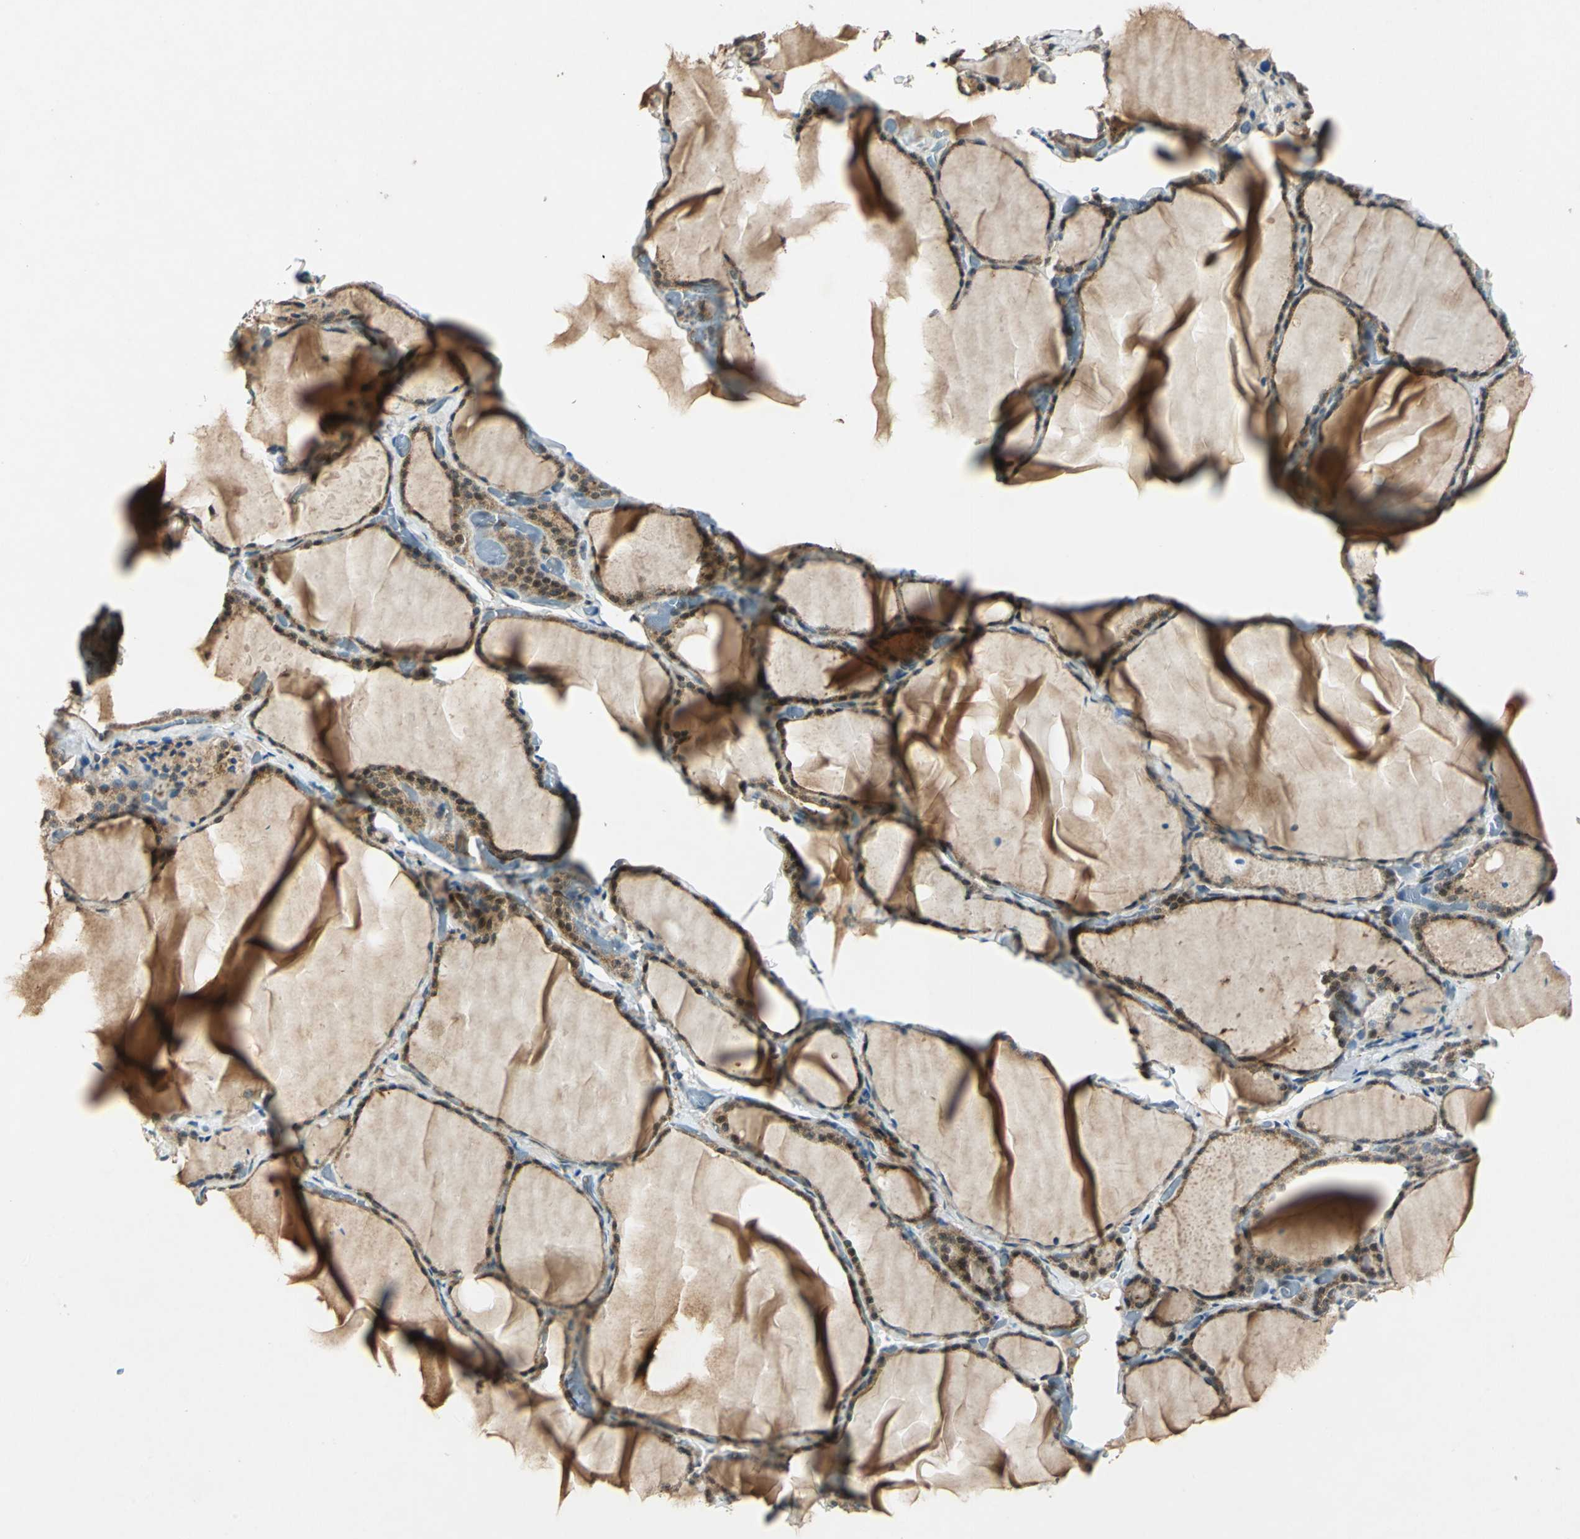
{"staining": {"intensity": "moderate", "quantity": ">75%", "location": "cytoplasmic/membranous"}, "tissue": "thyroid gland", "cell_type": "Glandular cells", "image_type": "normal", "snomed": [{"axis": "morphology", "description": "Normal tissue, NOS"}, {"axis": "topography", "description": "Thyroid gland"}], "caption": "DAB immunohistochemical staining of unremarkable human thyroid gland displays moderate cytoplasmic/membranous protein expression in approximately >75% of glandular cells. The staining was performed using DAB, with brown indicating positive protein expression. Nuclei are stained blue with hematoxylin.", "gene": "AHSA1", "patient": {"sex": "female", "age": 22}}